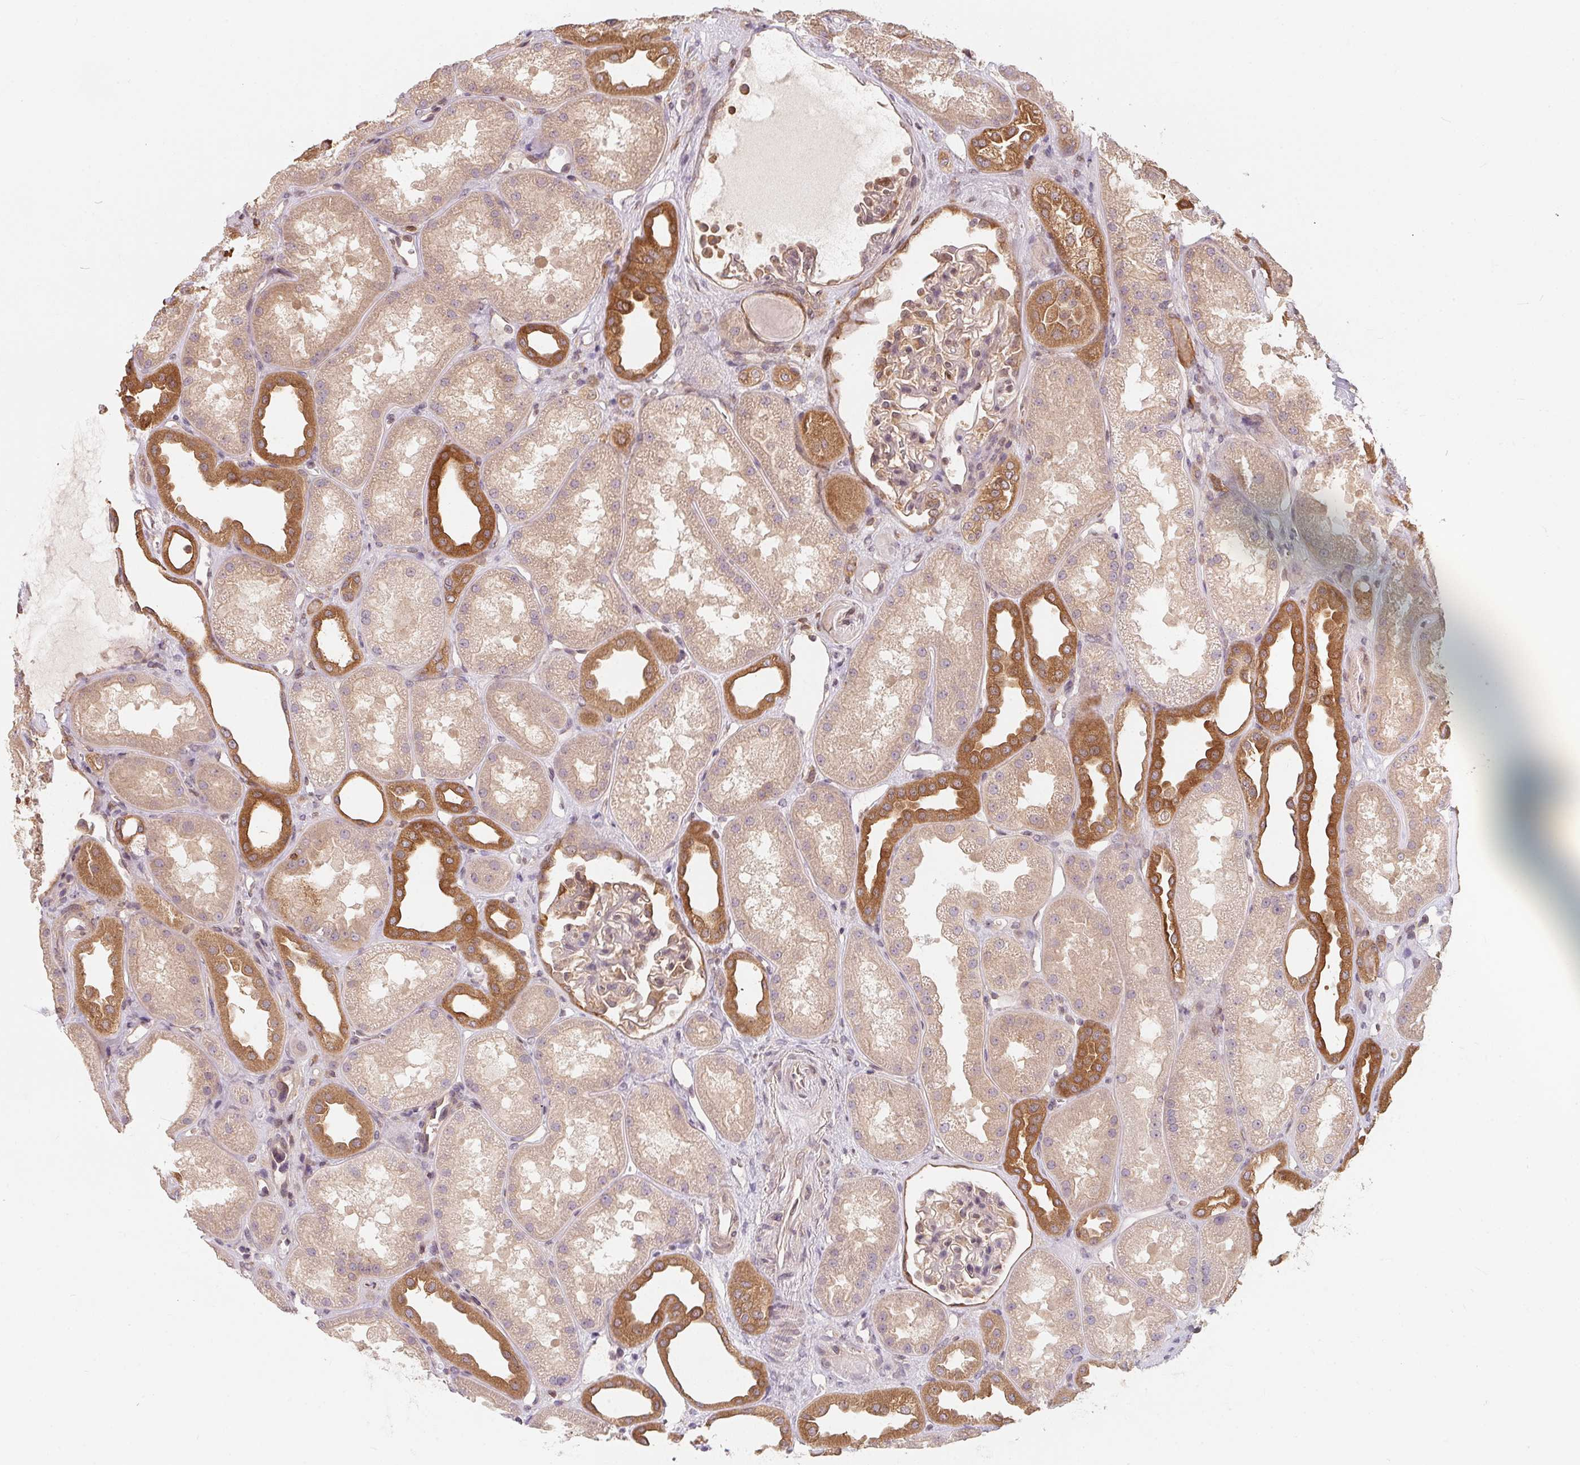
{"staining": {"intensity": "weak", "quantity": "25%-75%", "location": "cytoplasmic/membranous,nuclear"}, "tissue": "kidney", "cell_type": "Cells in glomeruli", "image_type": "normal", "snomed": [{"axis": "morphology", "description": "Normal tissue, NOS"}, {"axis": "topography", "description": "Kidney"}], "caption": "A histopathology image of human kidney stained for a protein displays weak cytoplasmic/membranous,nuclear brown staining in cells in glomeruli. (Stains: DAB in brown, nuclei in blue, Microscopy: brightfield microscopy at high magnification).", "gene": "ANKRD13A", "patient": {"sex": "male", "age": 61}}